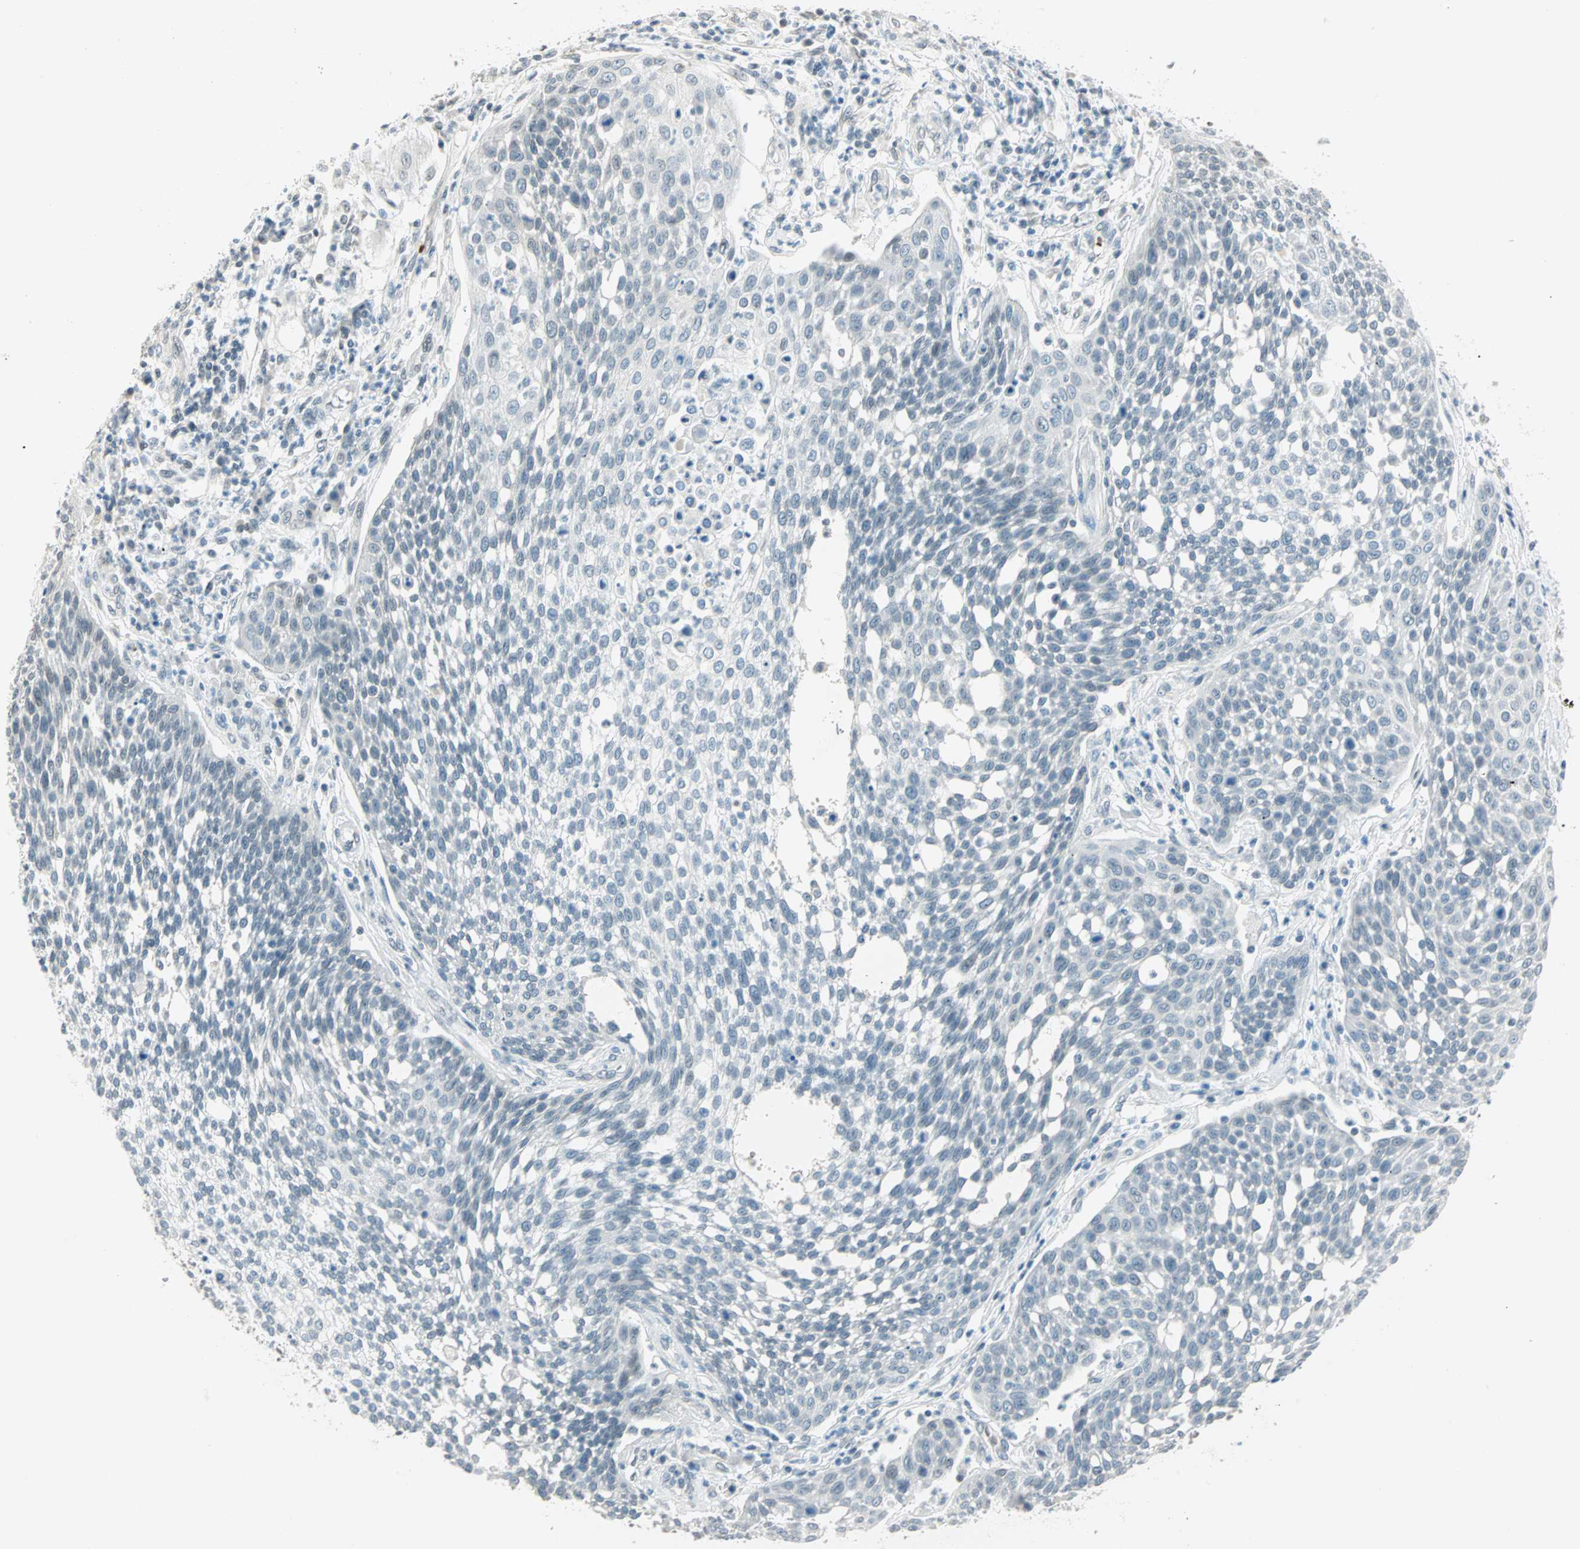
{"staining": {"intensity": "negative", "quantity": "none", "location": "none"}, "tissue": "cervical cancer", "cell_type": "Tumor cells", "image_type": "cancer", "snomed": [{"axis": "morphology", "description": "Squamous cell carcinoma, NOS"}, {"axis": "topography", "description": "Cervix"}], "caption": "Tumor cells show no significant expression in cervical cancer (squamous cell carcinoma).", "gene": "BCAN", "patient": {"sex": "female", "age": 34}}